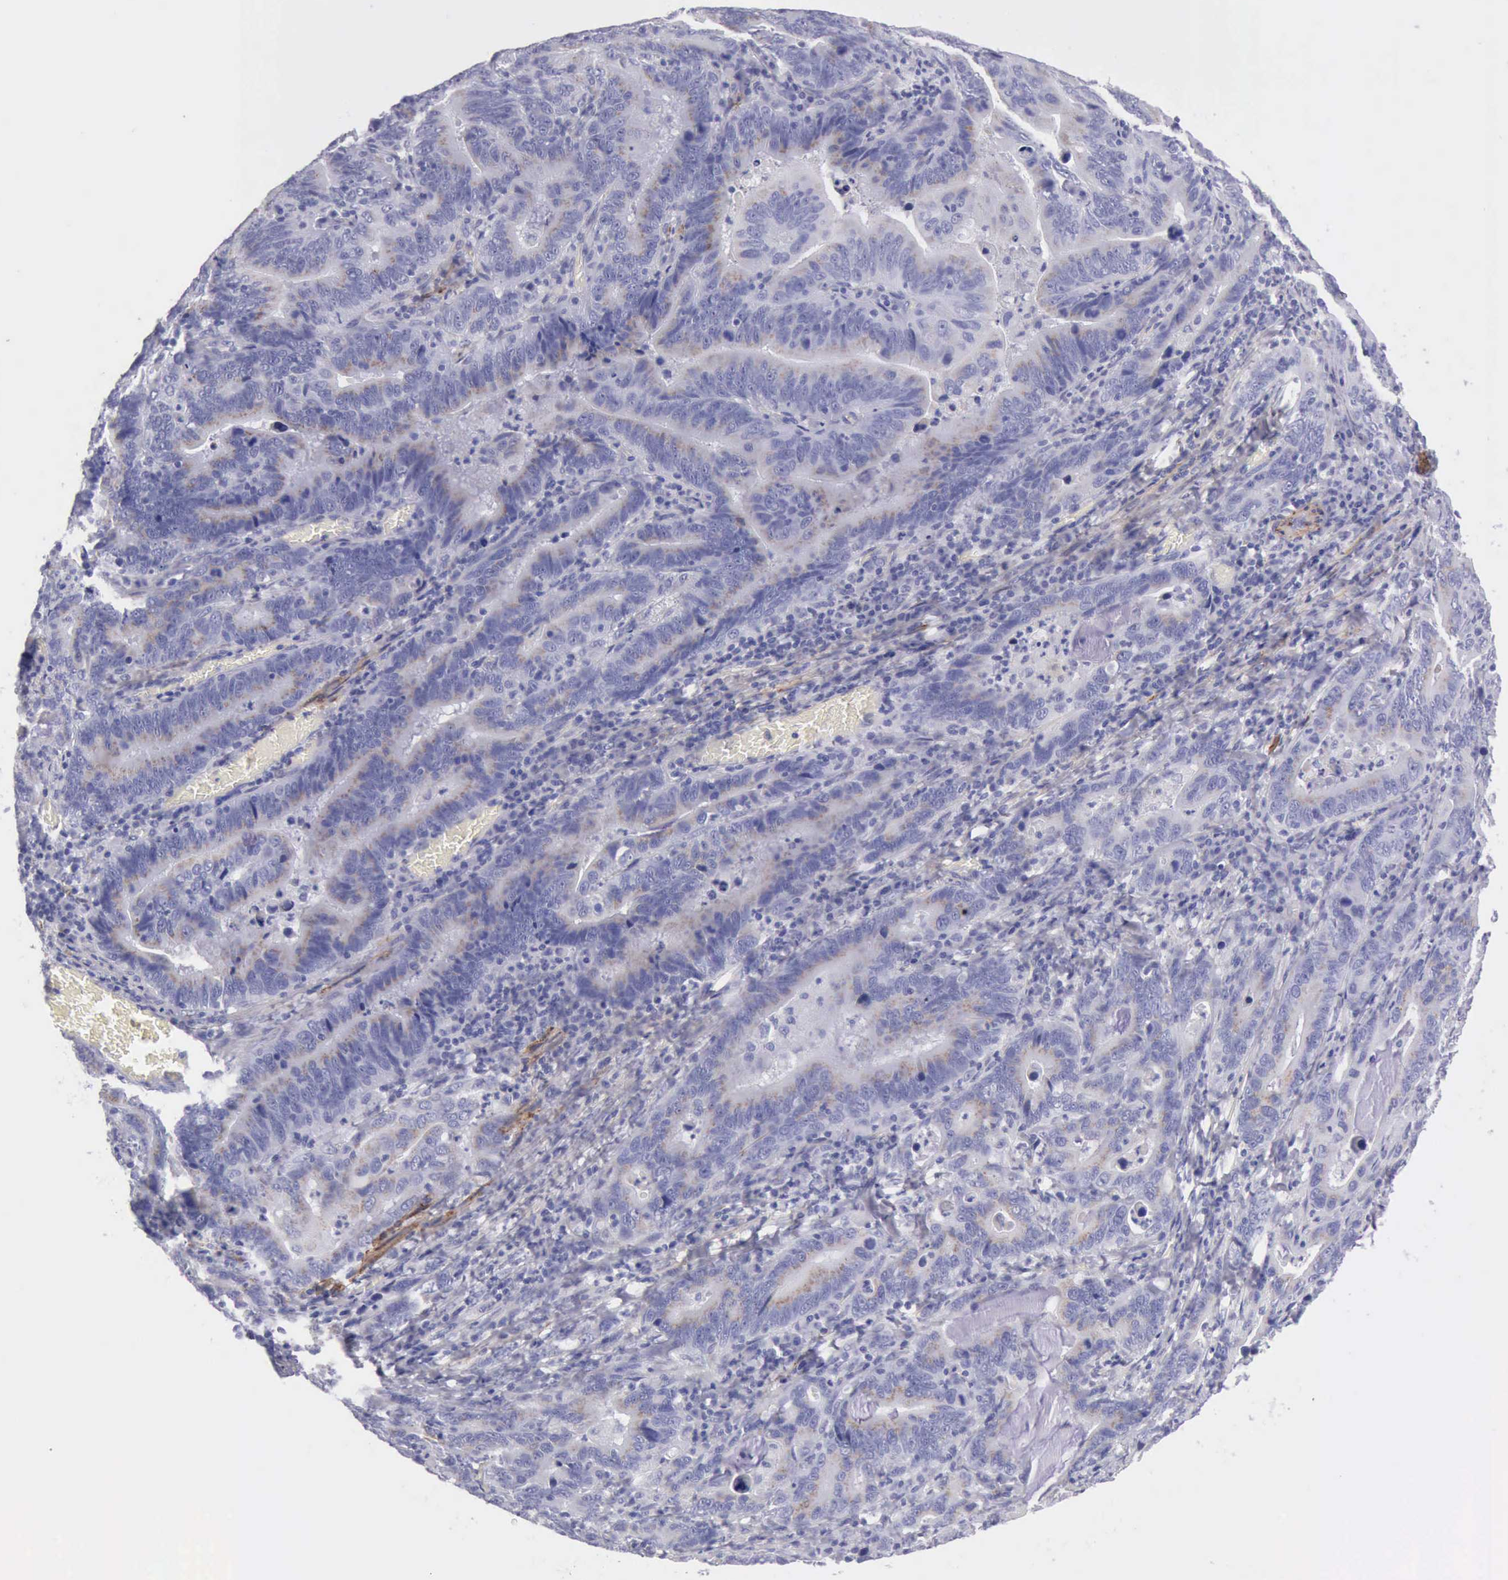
{"staining": {"intensity": "negative", "quantity": "none", "location": "none"}, "tissue": "stomach cancer", "cell_type": "Tumor cells", "image_type": "cancer", "snomed": [{"axis": "morphology", "description": "Adenocarcinoma, NOS"}, {"axis": "topography", "description": "Stomach, upper"}], "caption": "Immunohistochemistry (IHC) micrograph of stomach adenocarcinoma stained for a protein (brown), which demonstrates no positivity in tumor cells. (DAB (3,3'-diaminobenzidine) immunohistochemistry visualized using brightfield microscopy, high magnification).", "gene": "AOC3", "patient": {"sex": "male", "age": 63}}